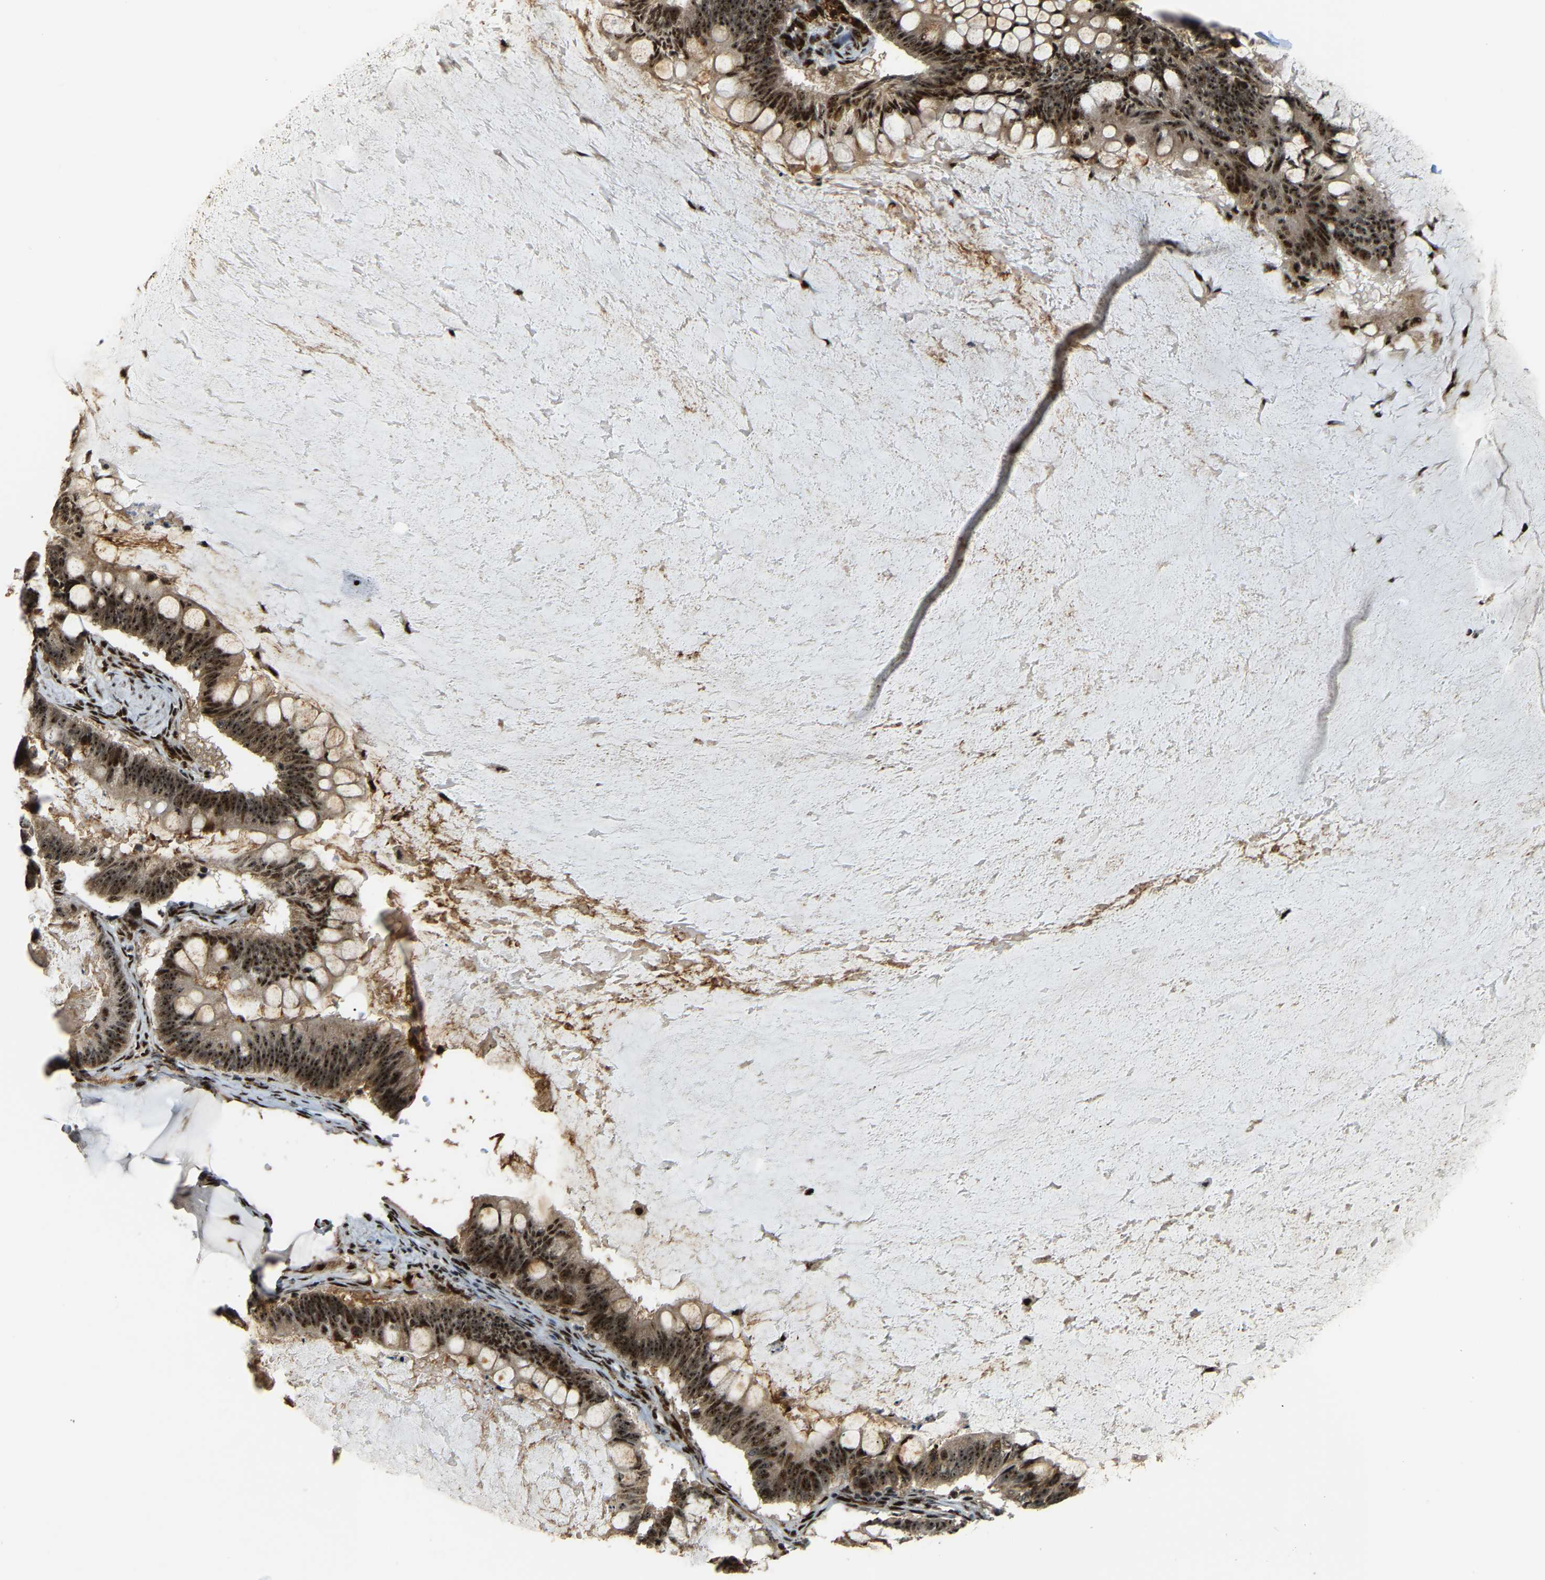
{"staining": {"intensity": "strong", "quantity": ">75%", "location": "nuclear"}, "tissue": "ovarian cancer", "cell_type": "Tumor cells", "image_type": "cancer", "snomed": [{"axis": "morphology", "description": "Cystadenocarcinoma, mucinous, NOS"}, {"axis": "topography", "description": "Ovary"}], "caption": "A photomicrograph of human mucinous cystadenocarcinoma (ovarian) stained for a protein shows strong nuclear brown staining in tumor cells.", "gene": "ZNF687", "patient": {"sex": "female", "age": 61}}